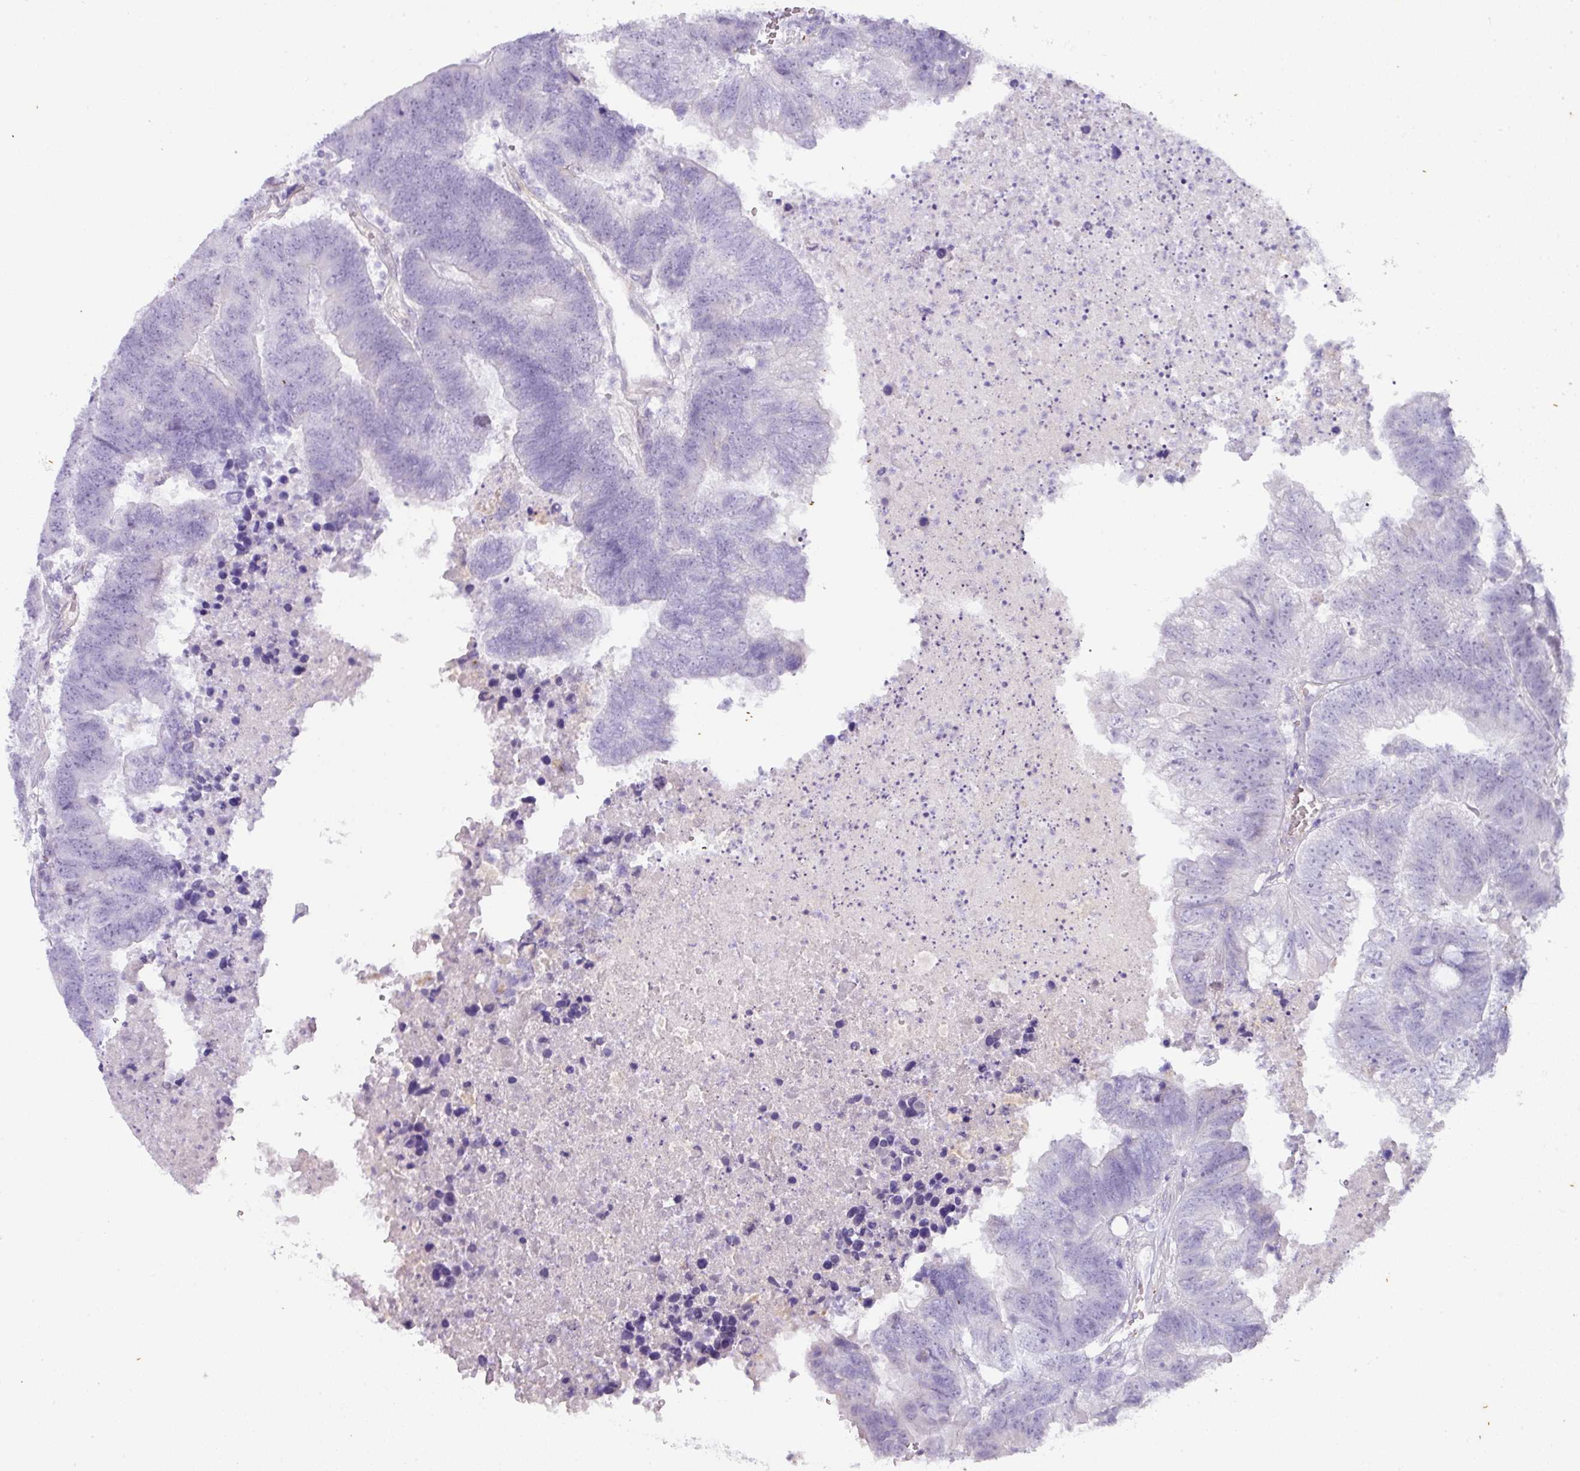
{"staining": {"intensity": "negative", "quantity": "none", "location": "none"}, "tissue": "colorectal cancer", "cell_type": "Tumor cells", "image_type": "cancer", "snomed": [{"axis": "morphology", "description": "Adenocarcinoma, NOS"}, {"axis": "topography", "description": "Colon"}], "caption": "Immunohistochemistry (IHC) image of neoplastic tissue: colorectal cancer (adenocarcinoma) stained with DAB exhibits no significant protein staining in tumor cells.", "gene": "OR52N1", "patient": {"sex": "female", "age": 48}}